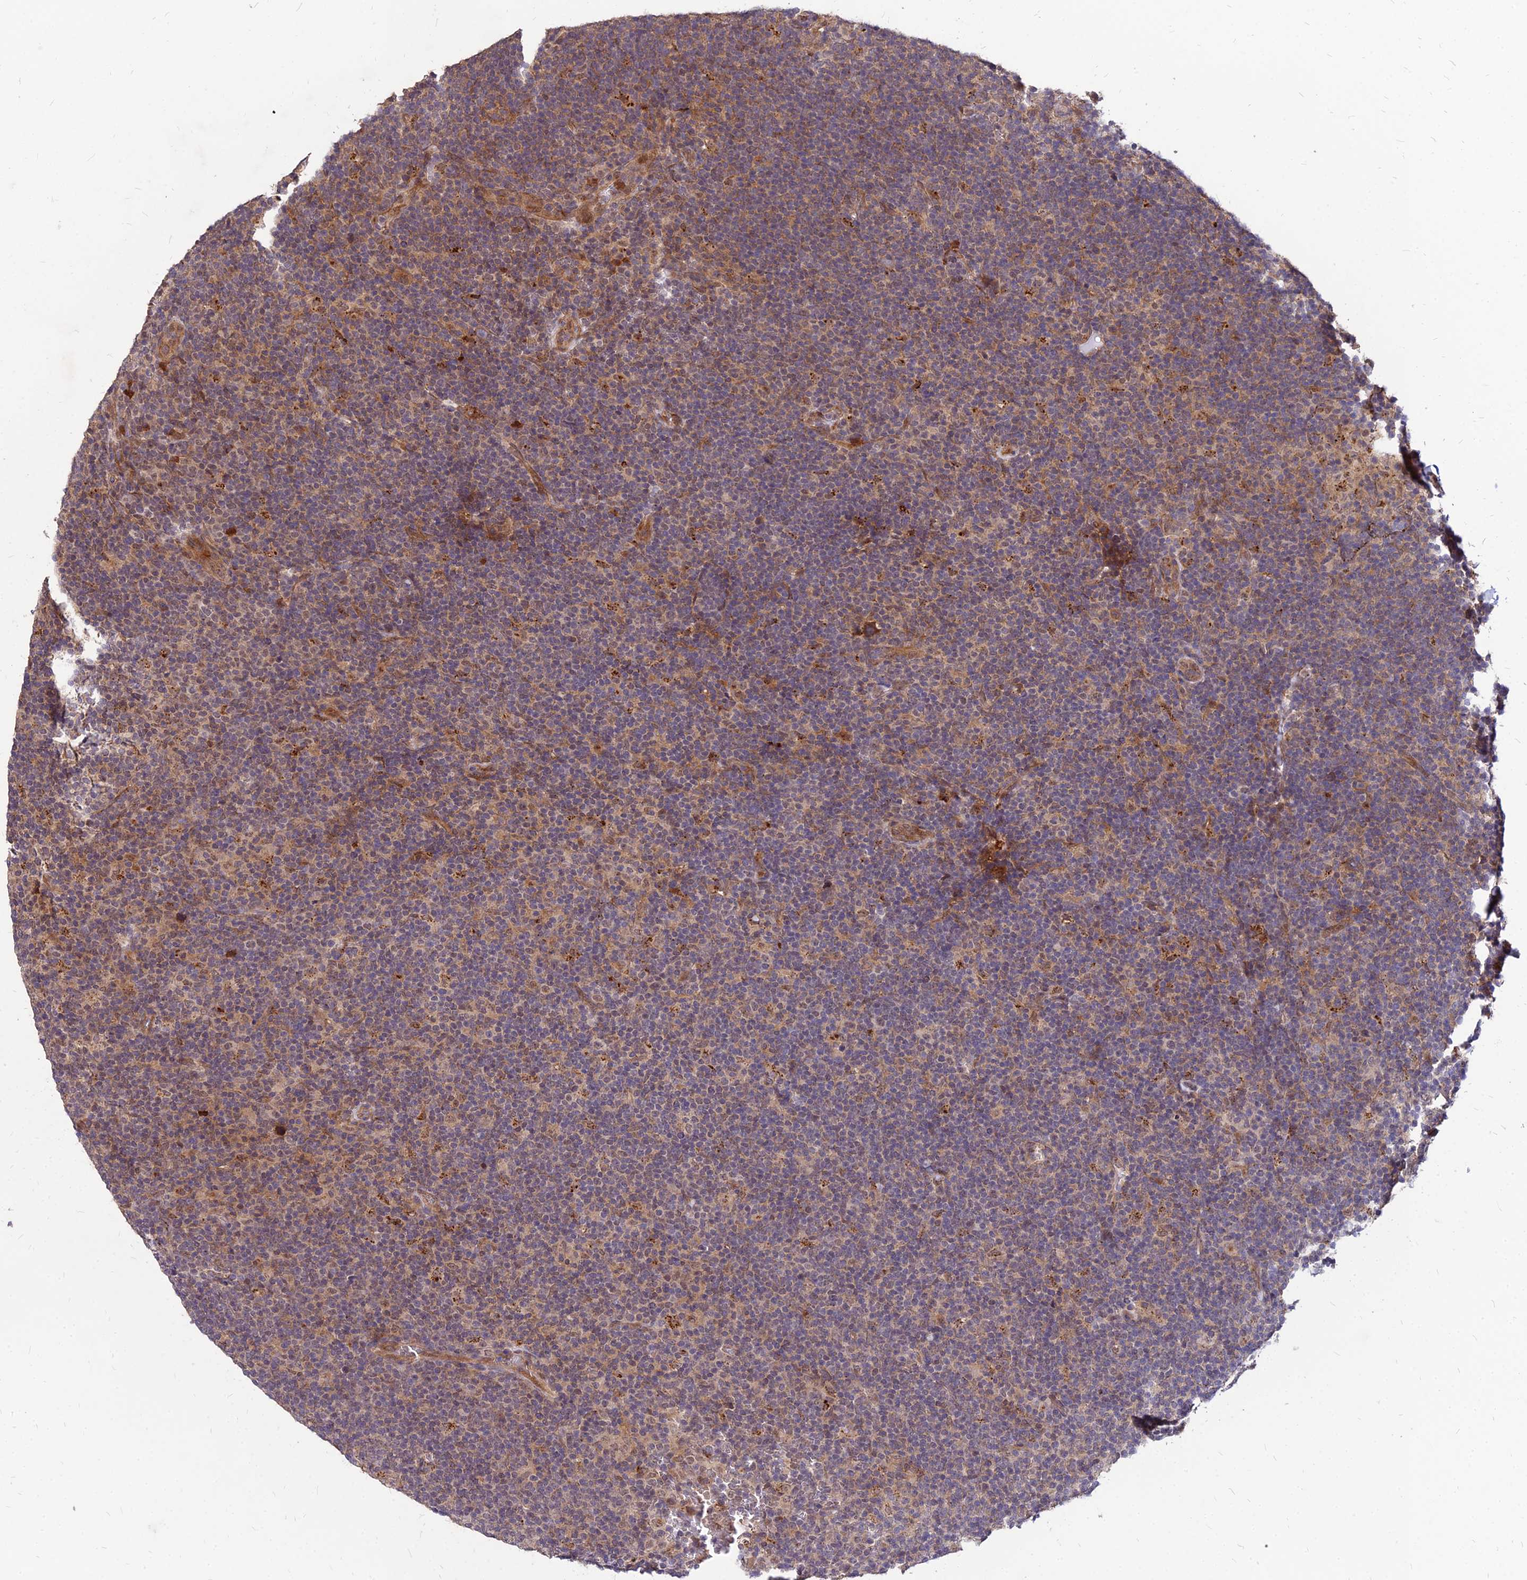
{"staining": {"intensity": "weak", "quantity": "25%-75%", "location": "cytoplasmic/membranous"}, "tissue": "lymphoma", "cell_type": "Tumor cells", "image_type": "cancer", "snomed": [{"axis": "morphology", "description": "Hodgkin's disease, NOS"}, {"axis": "topography", "description": "Lymph node"}], "caption": "A low amount of weak cytoplasmic/membranous positivity is seen in about 25%-75% of tumor cells in Hodgkin's disease tissue. Using DAB (brown) and hematoxylin (blue) stains, captured at high magnification using brightfield microscopy.", "gene": "APBA3", "patient": {"sex": "female", "age": 57}}